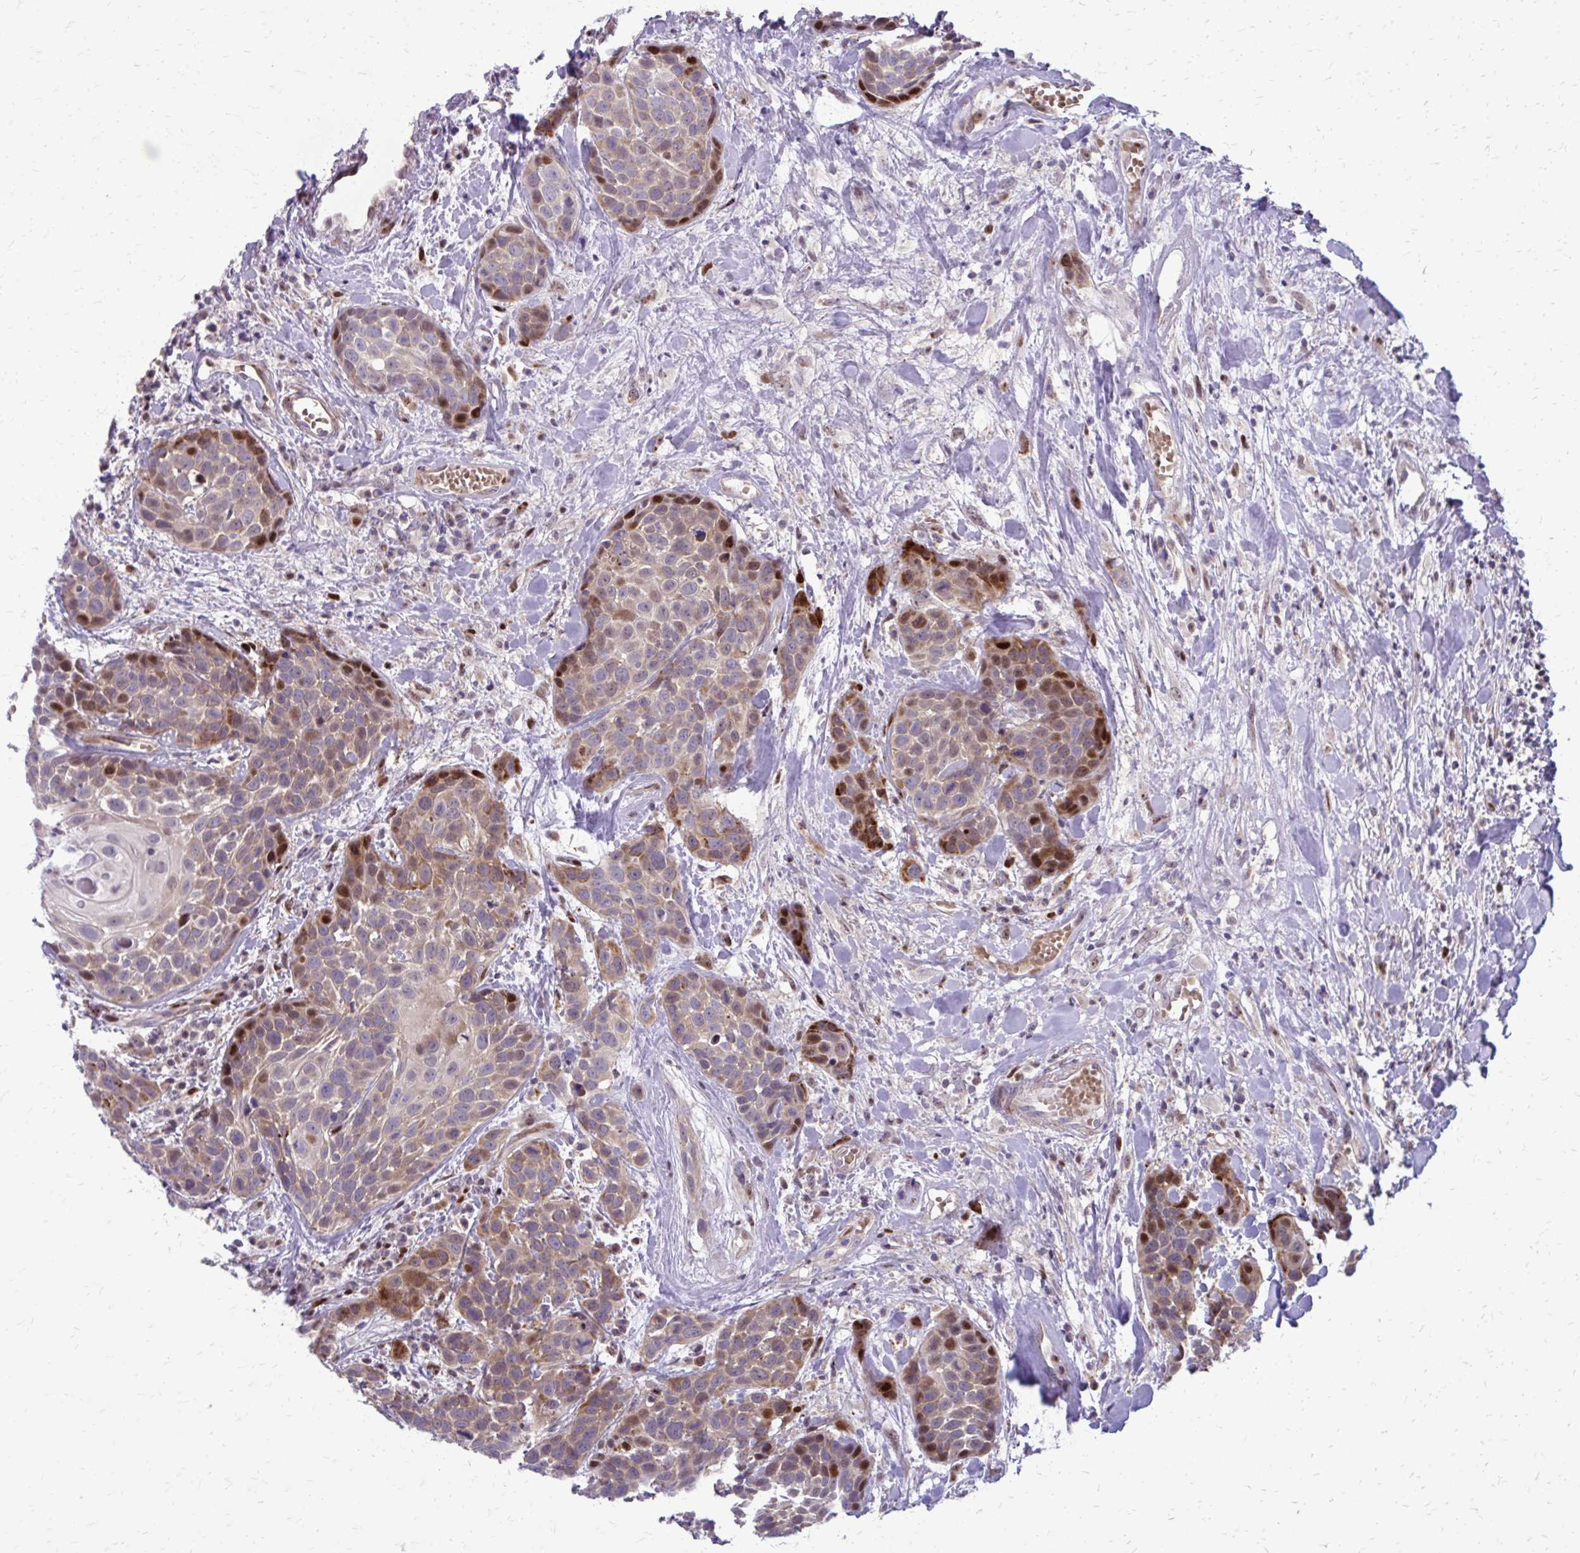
{"staining": {"intensity": "strong", "quantity": "<25%", "location": "cytoplasmic/membranous,nuclear"}, "tissue": "head and neck cancer", "cell_type": "Tumor cells", "image_type": "cancer", "snomed": [{"axis": "morphology", "description": "Squamous cell carcinoma, NOS"}, {"axis": "topography", "description": "Head-Neck"}], "caption": "Protein staining by IHC exhibits strong cytoplasmic/membranous and nuclear staining in approximately <25% of tumor cells in head and neck squamous cell carcinoma.", "gene": "PPDPFL", "patient": {"sex": "female", "age": 50}}